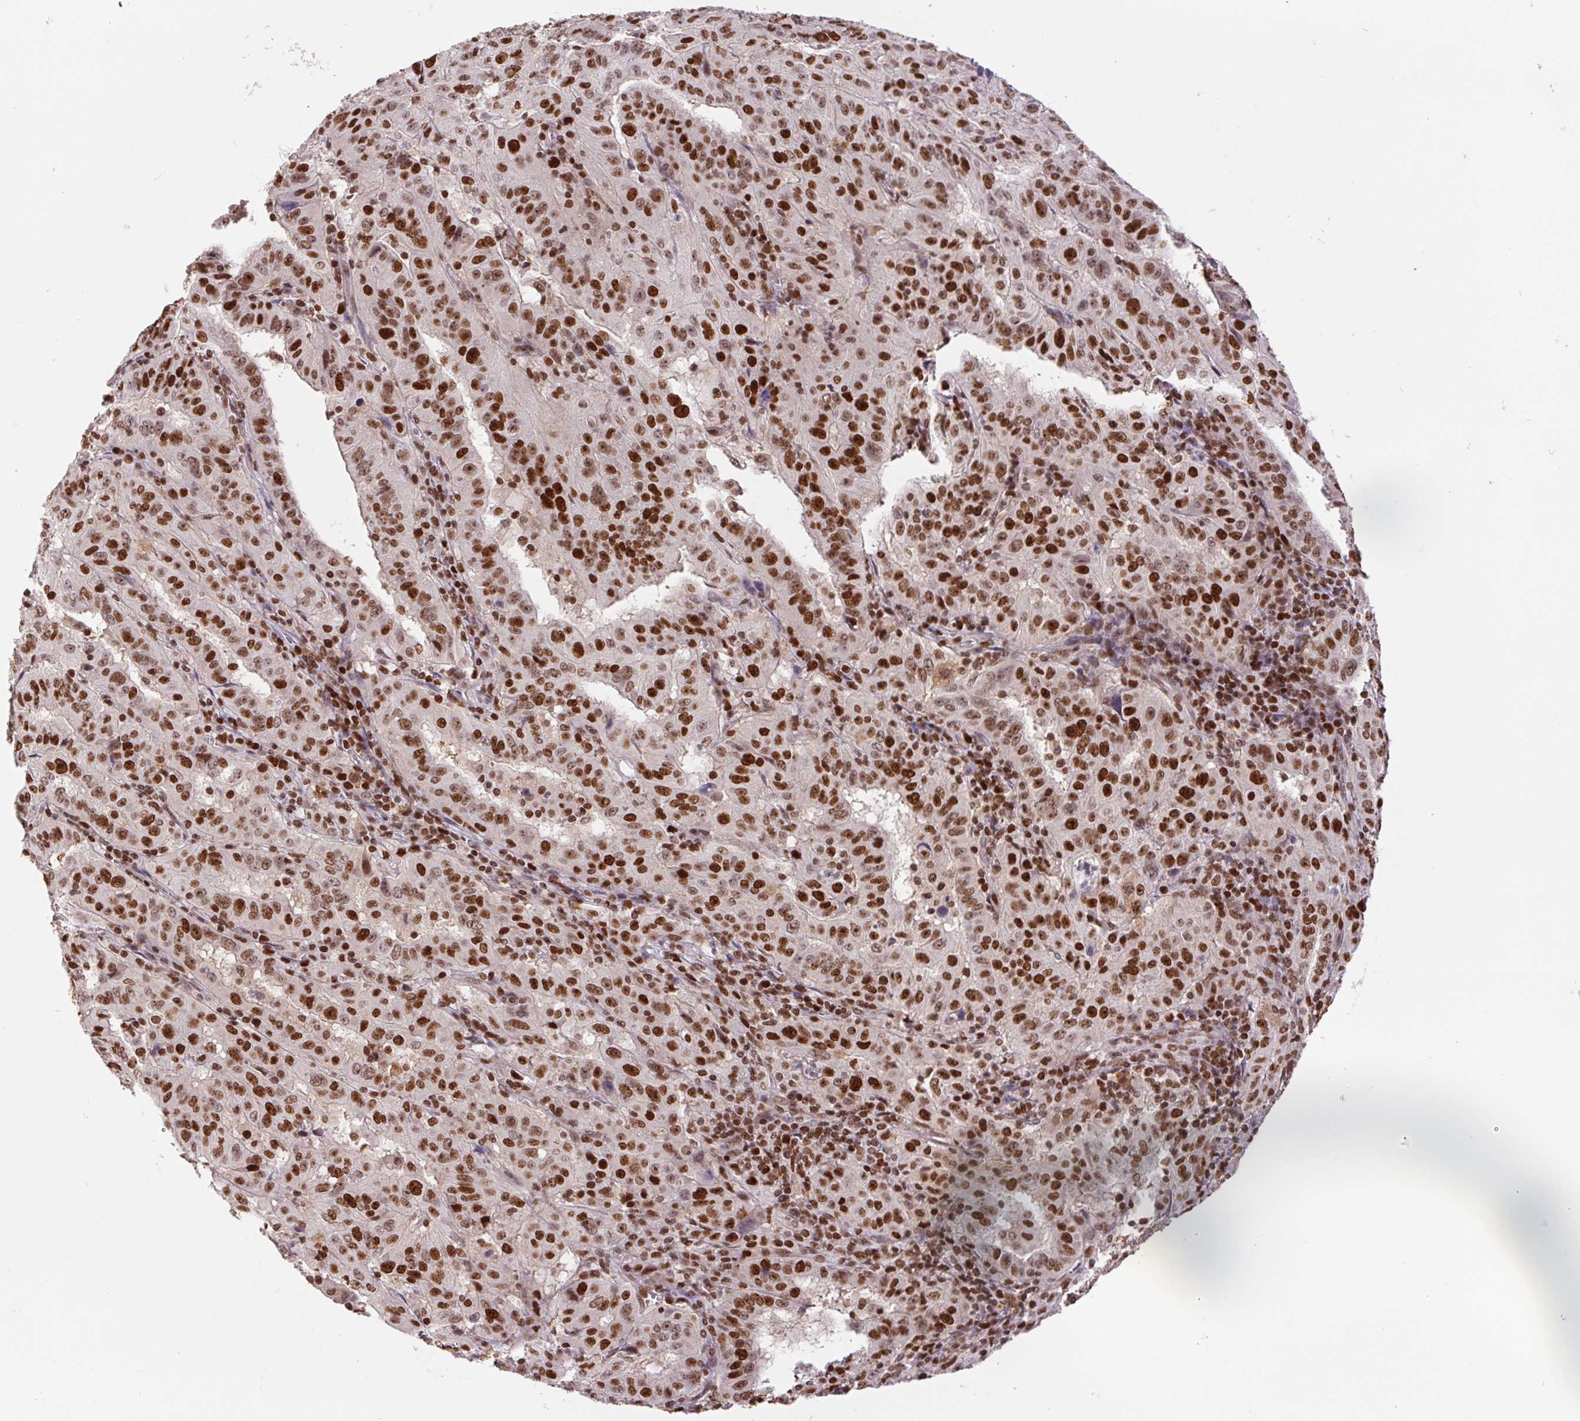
{"staining": {"intensity": "strong", "quantity": ">75%", "location": "nuclear"}, "tissue": "pancreatic cancer", "cell_type": "Tumor cells", "image_type": "cancer", "snomed": [{"axis": "morphology", "description": "Adenocarcinoma, NOS"}, {"axis": "topography", "description": "Pancreas"}], "caption": "This histopathology image exhibits pancreatic cancer (adenocarcinoma) stained with IHC to label a protein in brown. The nuclear of tumor cells show strong positivity for the protein. Nuclei are counter-stained blue.", "gene": "POLD3", "patient": {"sex": "male", "age": 63}}